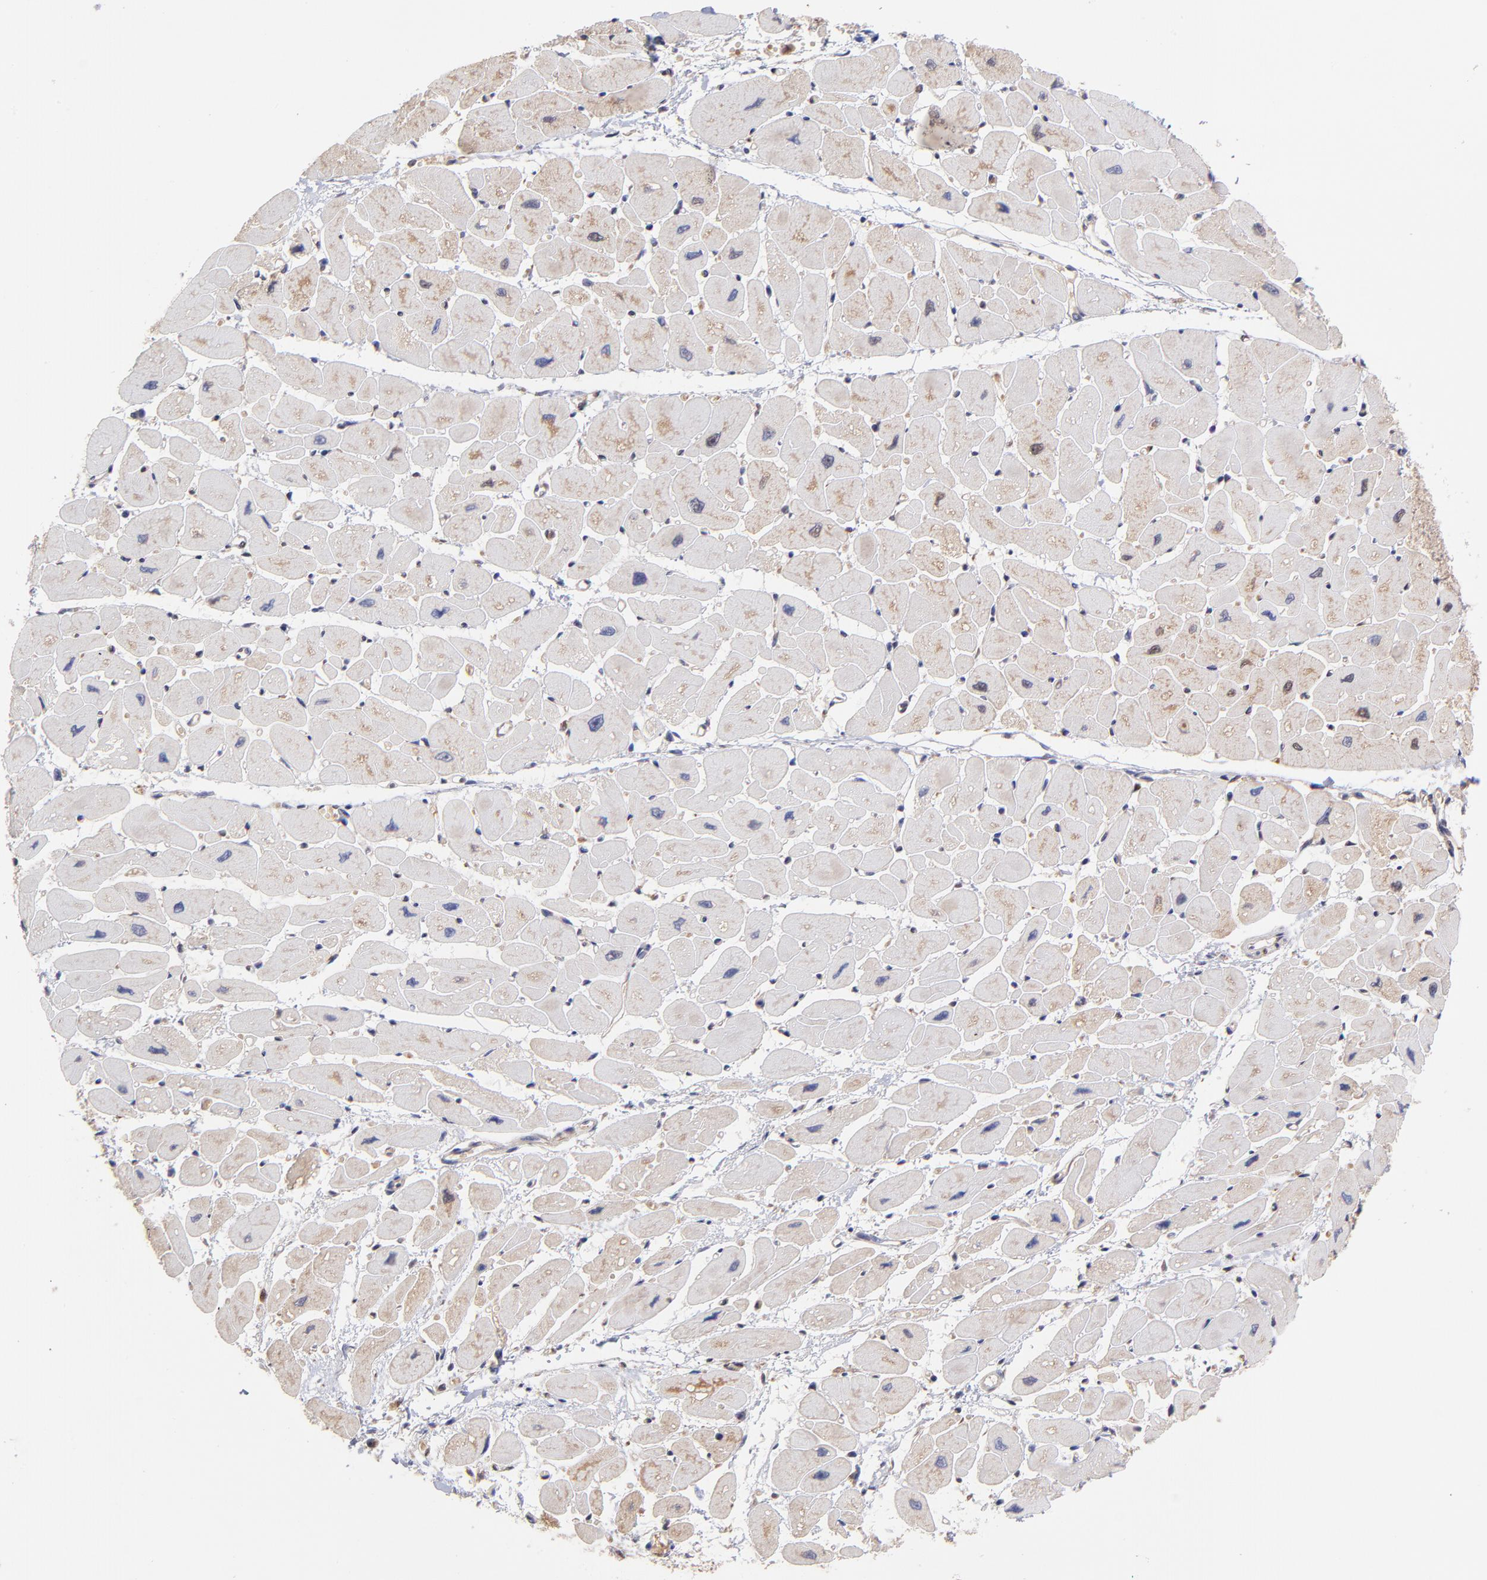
{"staining": {"intensity": "moderate", "quantity": "25%-75%", "location": "cytoplasmic/membranous"}, "tissue": "heart muscle", "cell_type": "Cardiomyocytes", "image_type": "normal", "snomed": [{"axis": "morphology", "description": "Normal tissue, NOS"}, {"axis": "topography", "description": "Heart"}], "caption": "An immunohistochemistry histopathology image of normal tissue is shown. Protein staining in brown shows moderate cytoplasmic/membranous positivity in heart muscle within cardiomyocytes. (DAB (3,3'-diaminobenzidine) = brown stain, brightfield microscopy at high magnification).", "gene": "UBE2H", "patient": {"sex": "female", "age": 54}}